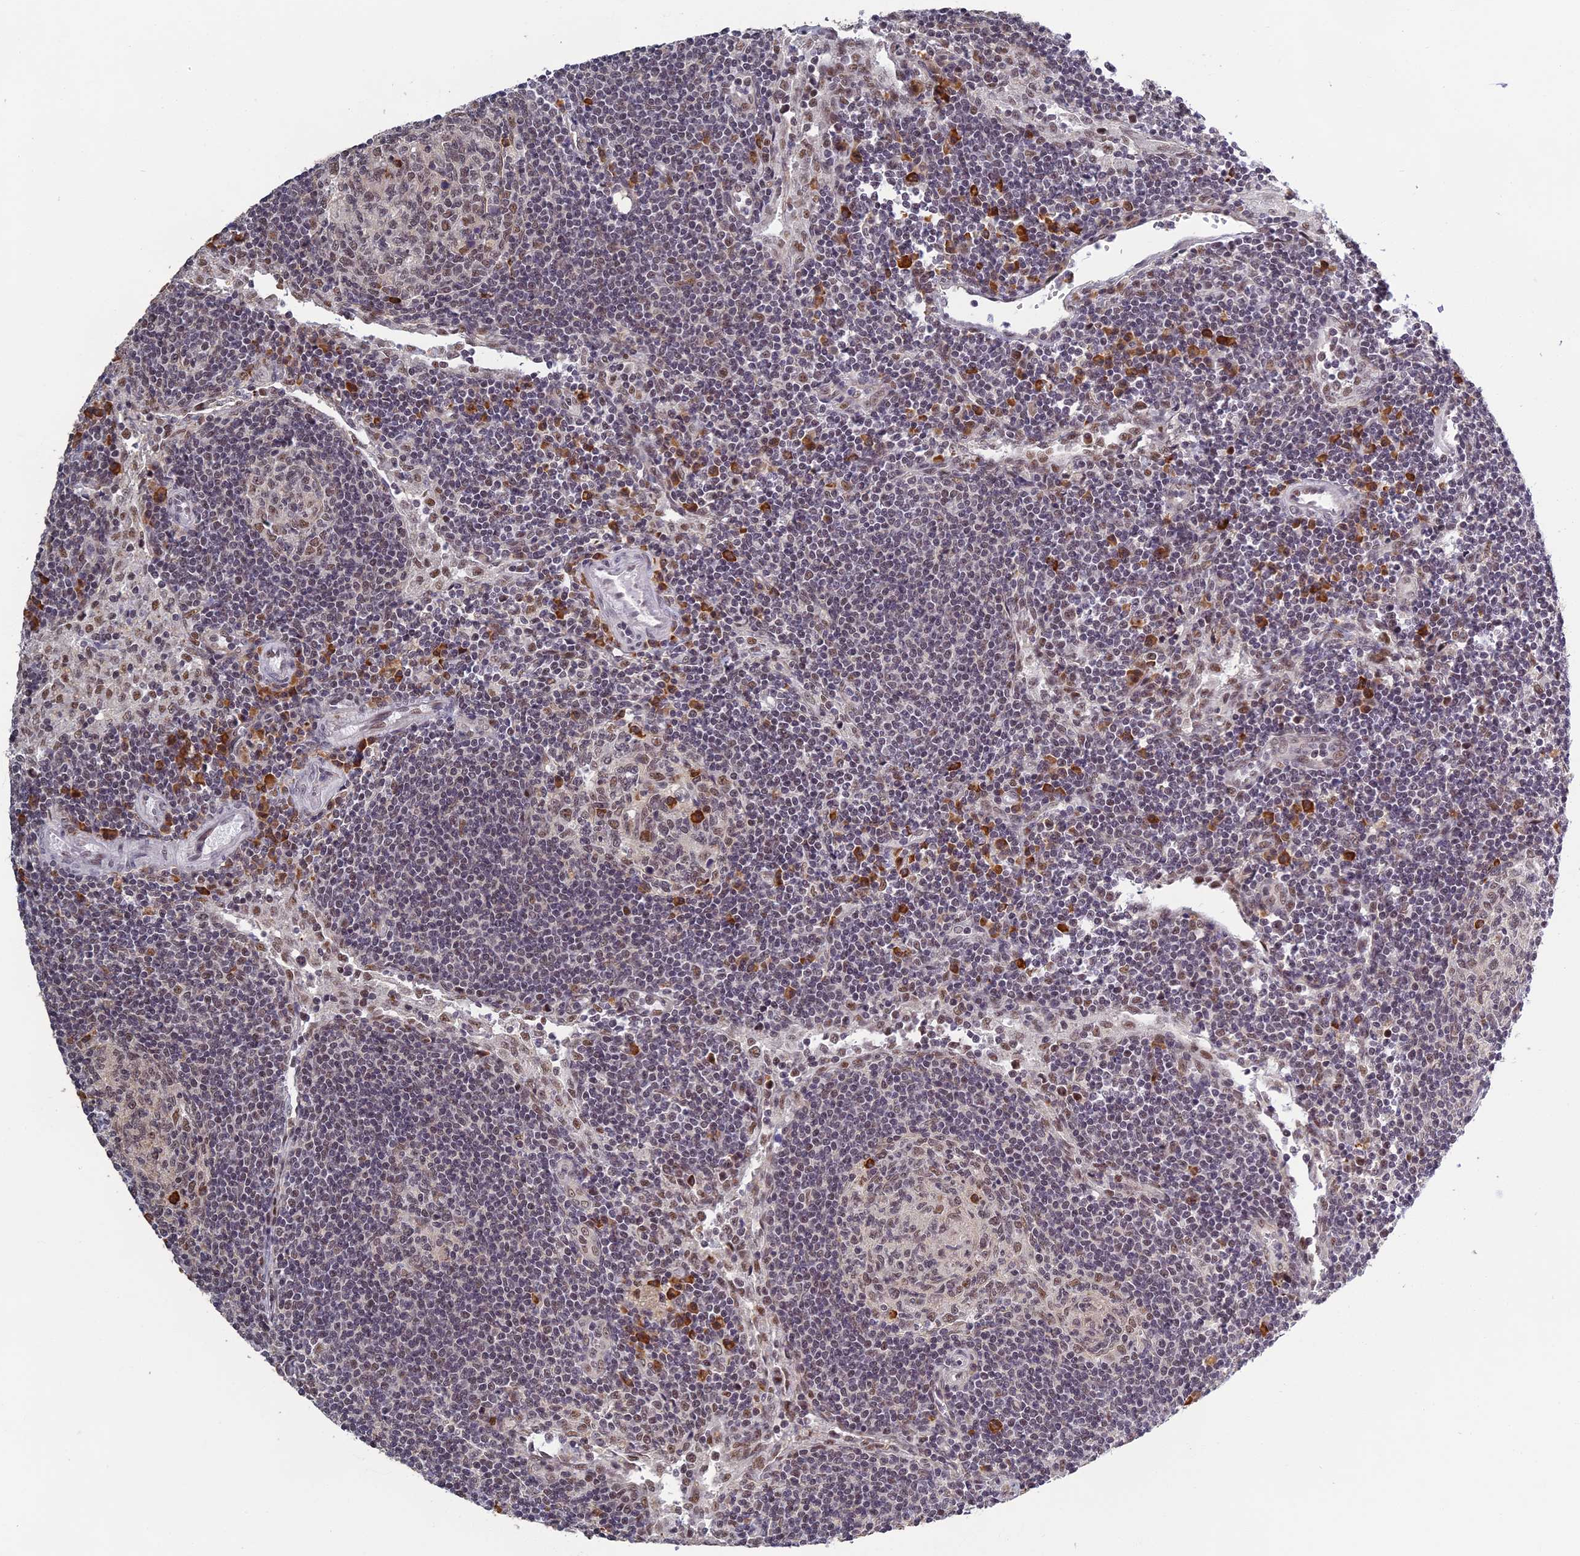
{"staining": {"intensity": "moderate", "quantity": "<25%", "location": "cytoplasmic/membranous,nuclear"}, "tissue": "lymph node", "cell_type": "Germinal center cells", "image_type": "normal", "snomed": [{"axis": "morphology", "description": "Normal tissue, NOS"}, {"axis": "topography", "description": "Lymph node"}], "caption": "Immunohistochemistry histopathology image of benign human lymph node stained for a protein (brown), which exhibits low levels of moderate cytoplasmic/membranous,nuclear expression in approximately <25% of germinal center cells.", "gene": "MORF4L1", "patient": {"sex": "female", "age": 73}}